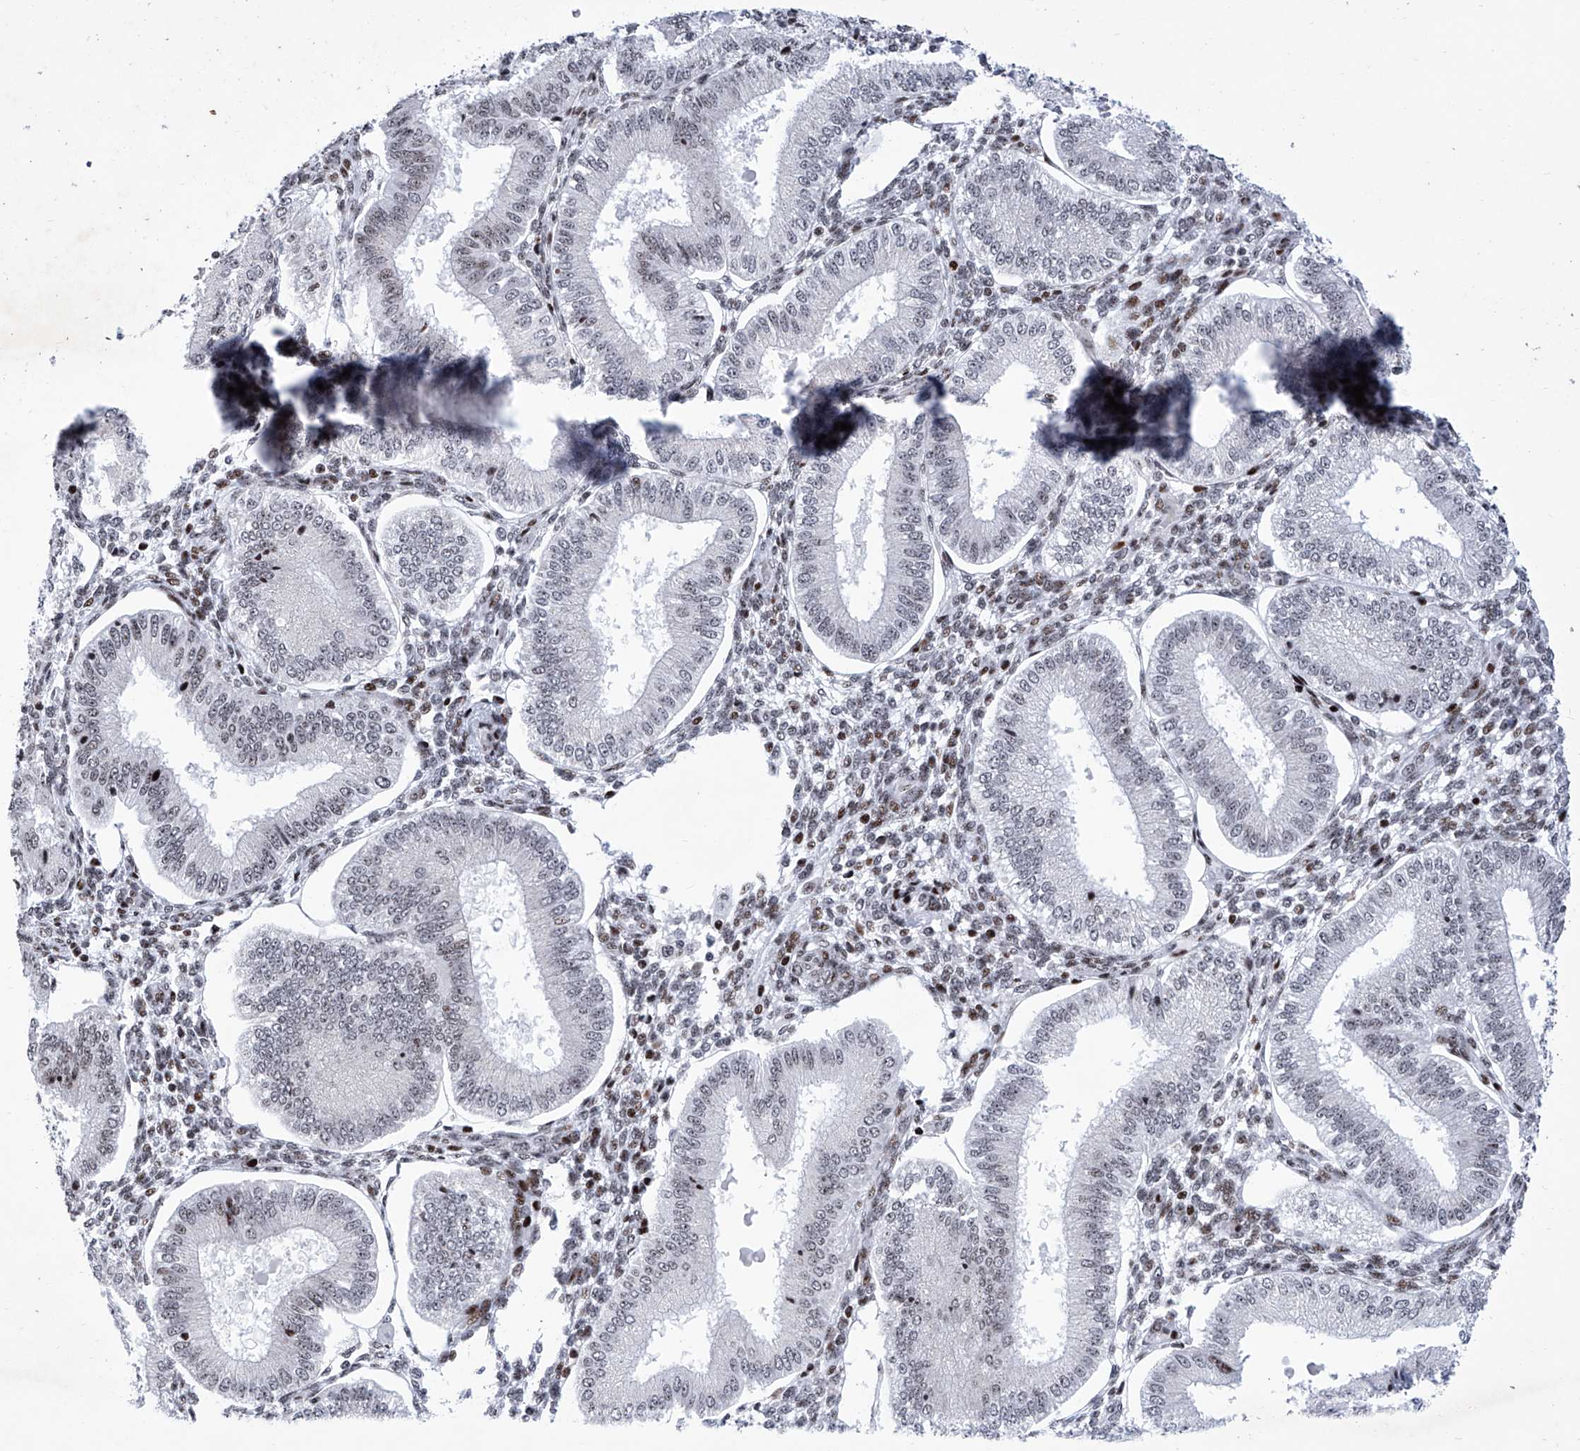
{"staining": {"intensity": "moderate", "quantity": "25%-75%", "location": "nuclear"}, "tissue": "endometrium", "cell_type": "Cells in endometrial stroma", "image_type": "normal", "snomed": [{"axis": "morphology", "description": "Normal tissue, NOS"}, {"axis": "topography", "description": "Endometrium"}], "caption": "Immunohistochemical staining of benign human endometrium shows medium levels of moderate nuclear positivity in approximately 25%-75% of cells in endometrial stroma.", "gene": "HEY2", "patient": {"sex": "female", "age": 39}}